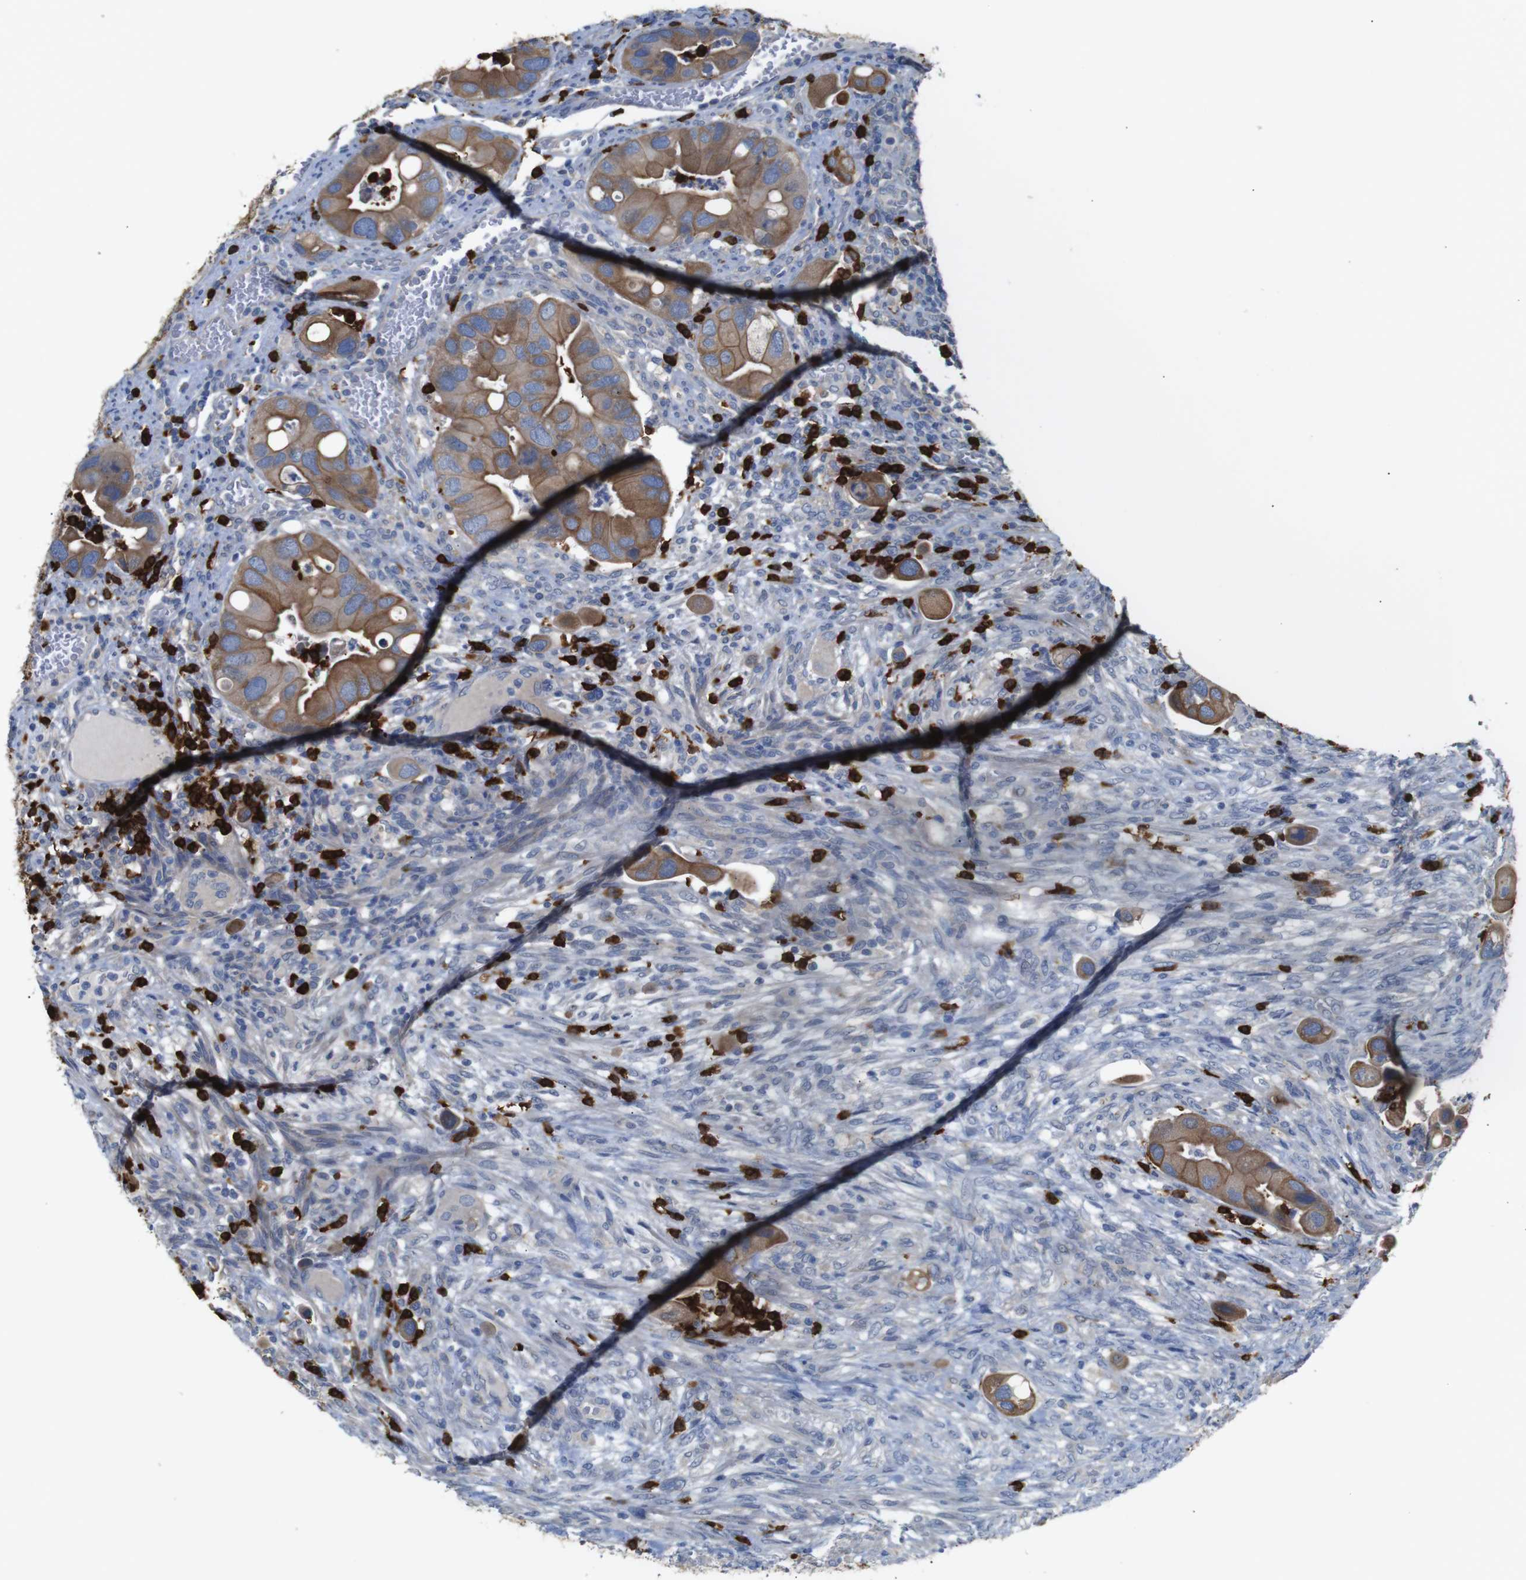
{"staining": {"intensity": "moderate", "quantity": ">75%", "location": "cytoplasmic/membranous"}, "tissue": "colorectal cancer", "cell_type": "Tumor cells", "image_type": "cancer", "snomed": [{"axis": "morphology", "description": "Adenocarcinoma, NOS"}, {"axis": "topography", "description": "Rectum"}], "caption": "Tumor cells display medium levels of moderate cytoplasmic/membranous expression in about >75% of cells in colorectal cancer.", "gene": "ALOX15", "patient": {"sex": "female", "age": 57}}